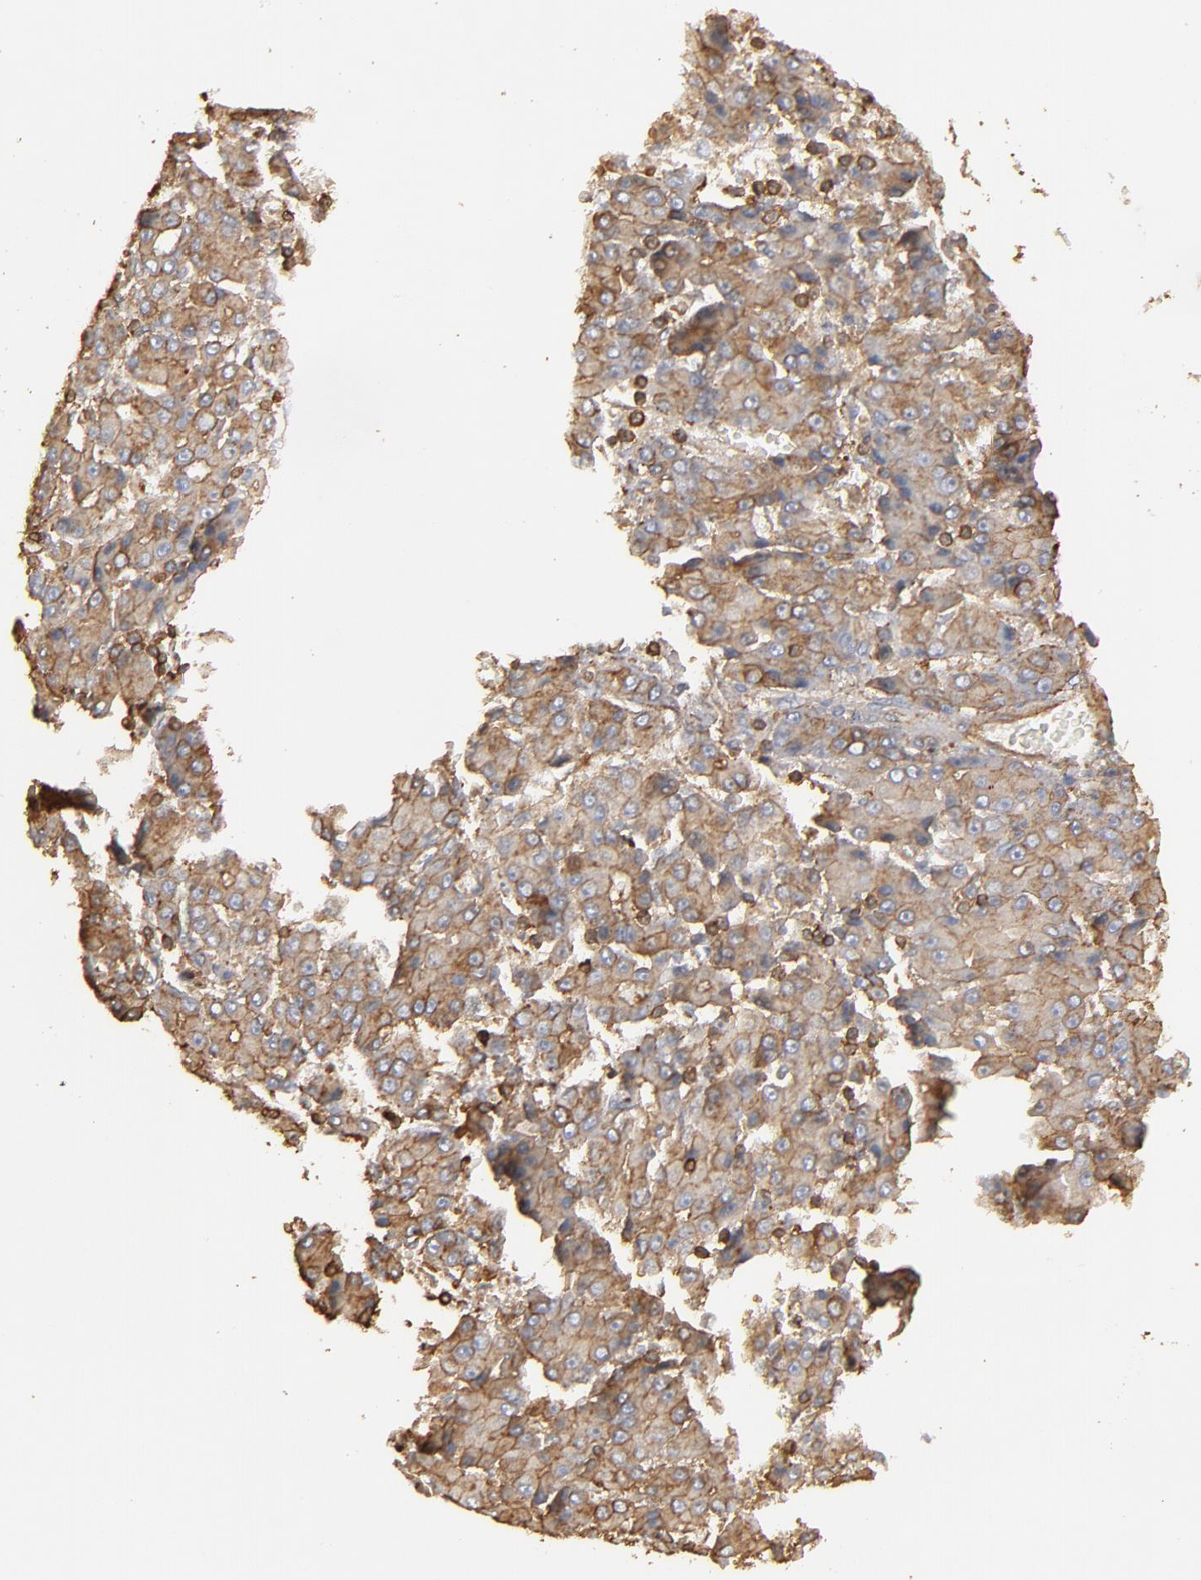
{"staining": {"intensity": "weak", "quantity": ">75%", "location": "cytoplasmic/membranous"}, "tissue": "liver cancer", "cell_type": "Tumor cells", "image_type": "cancer", "snomed": [{"axis": "morphology", "description": "Carcinoma, Hepatocellular, NOS"}, {"axis": "topography", "description": "Liver"}], "caption": "IHC micrograph of neoplastic tissue: hepatocellular carcinoma (liver) stained using immunohistochemistry (IHC) displays low levels of weak protein expression localized specifically in the cytoplasmic/membranous of tumor cells, appearing as a cytoplasmic/membranous brown color.", "gene": "ACTN4", "patient": {"sex": "male", "age": 69}}